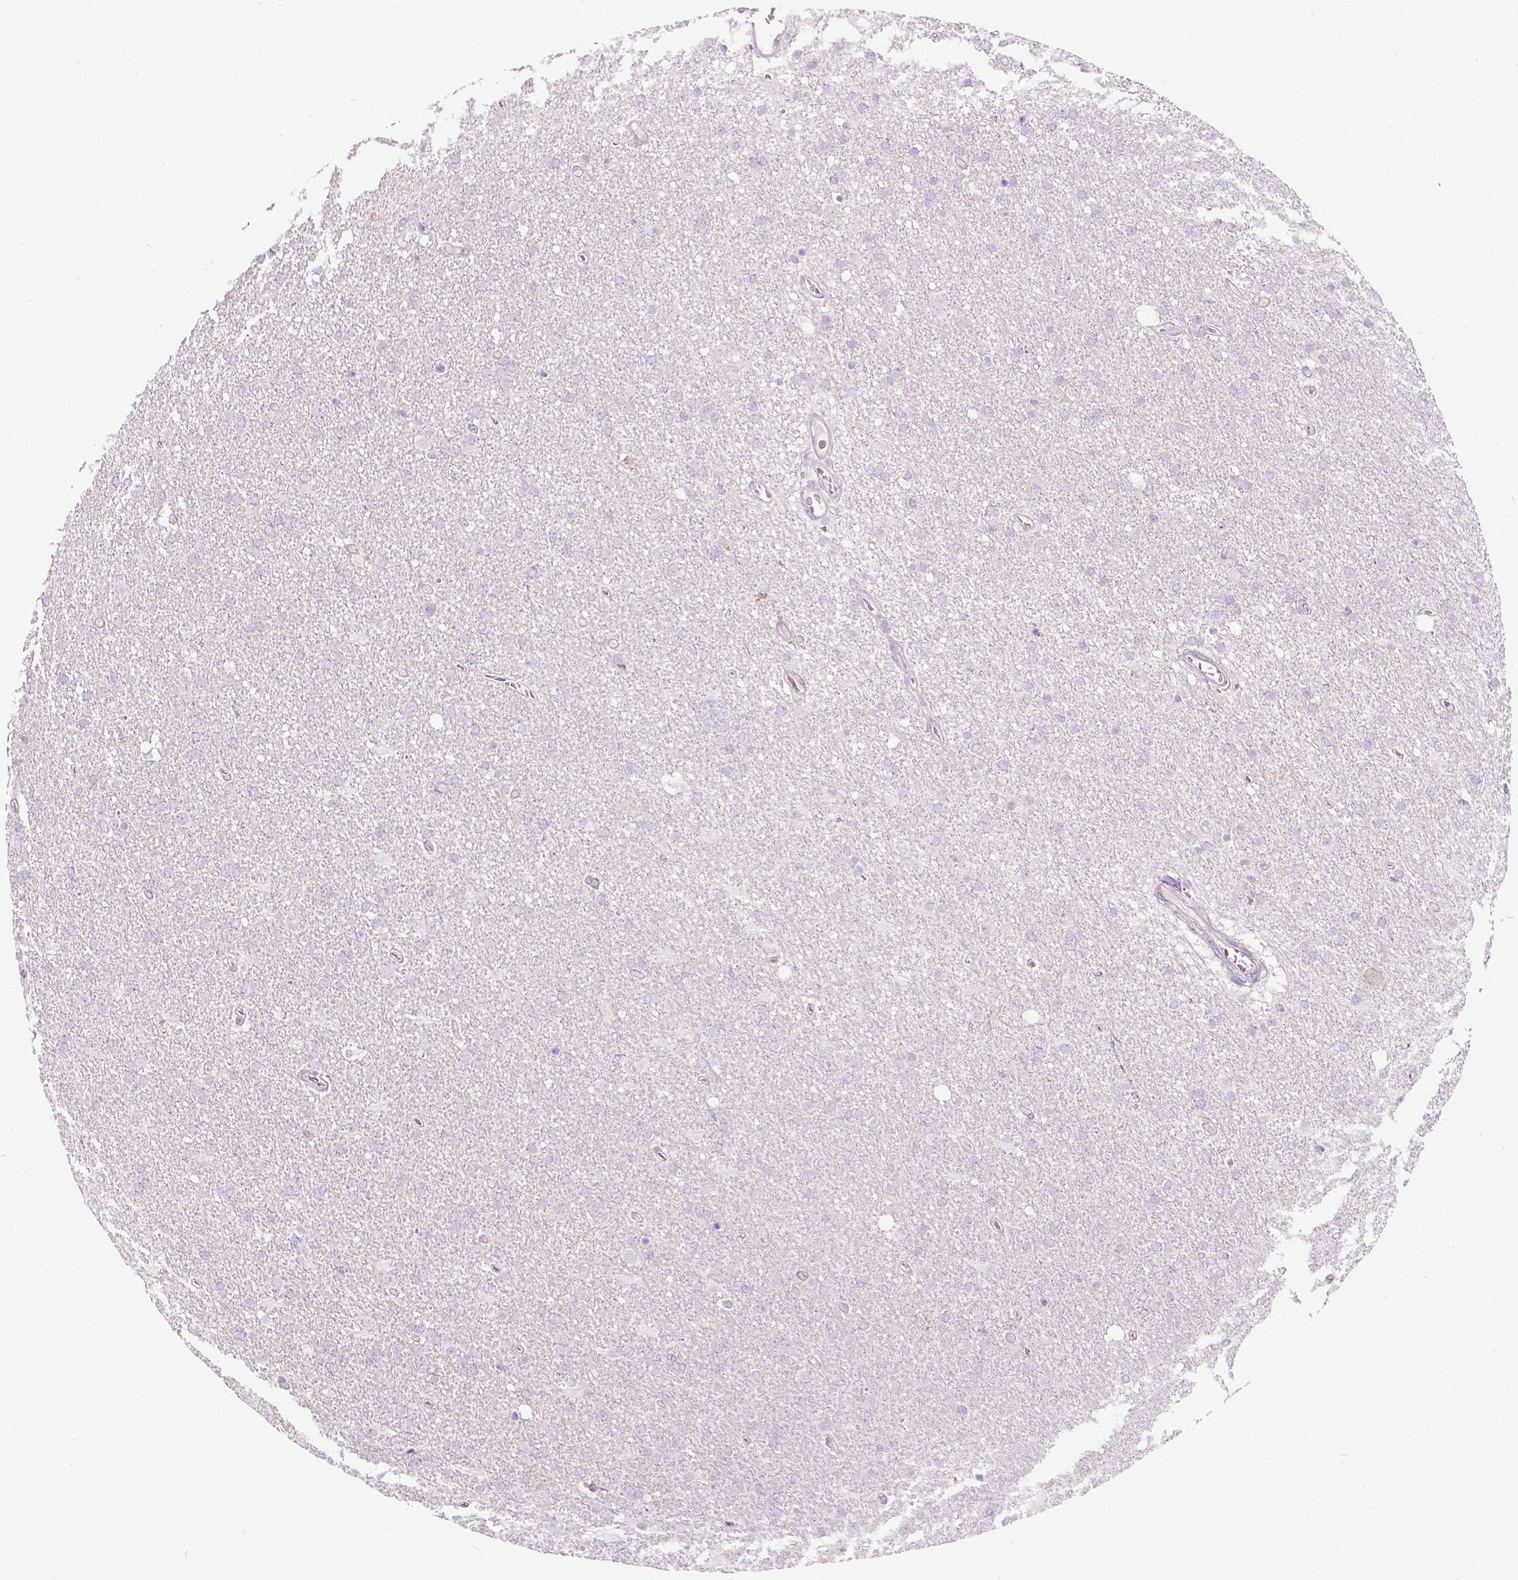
{"staining": {"intensity": "negative", "quantity": "none", "location": "none"}, "tissue": "glioma", "cell_type": "Tumor cells", "image_type": "cancer", "snomed": [{"axis": "morphology", "description": "Glioma, malignant, High grade"}, {"axis": "topography", "description": "Cerebral cortex"}], "caption": "Glioma was stained to show a protein in brown. There is no significant staining in tumor cells.", "gene": "NOS1AP", "patient": {"sex": "male", "age": 70}}